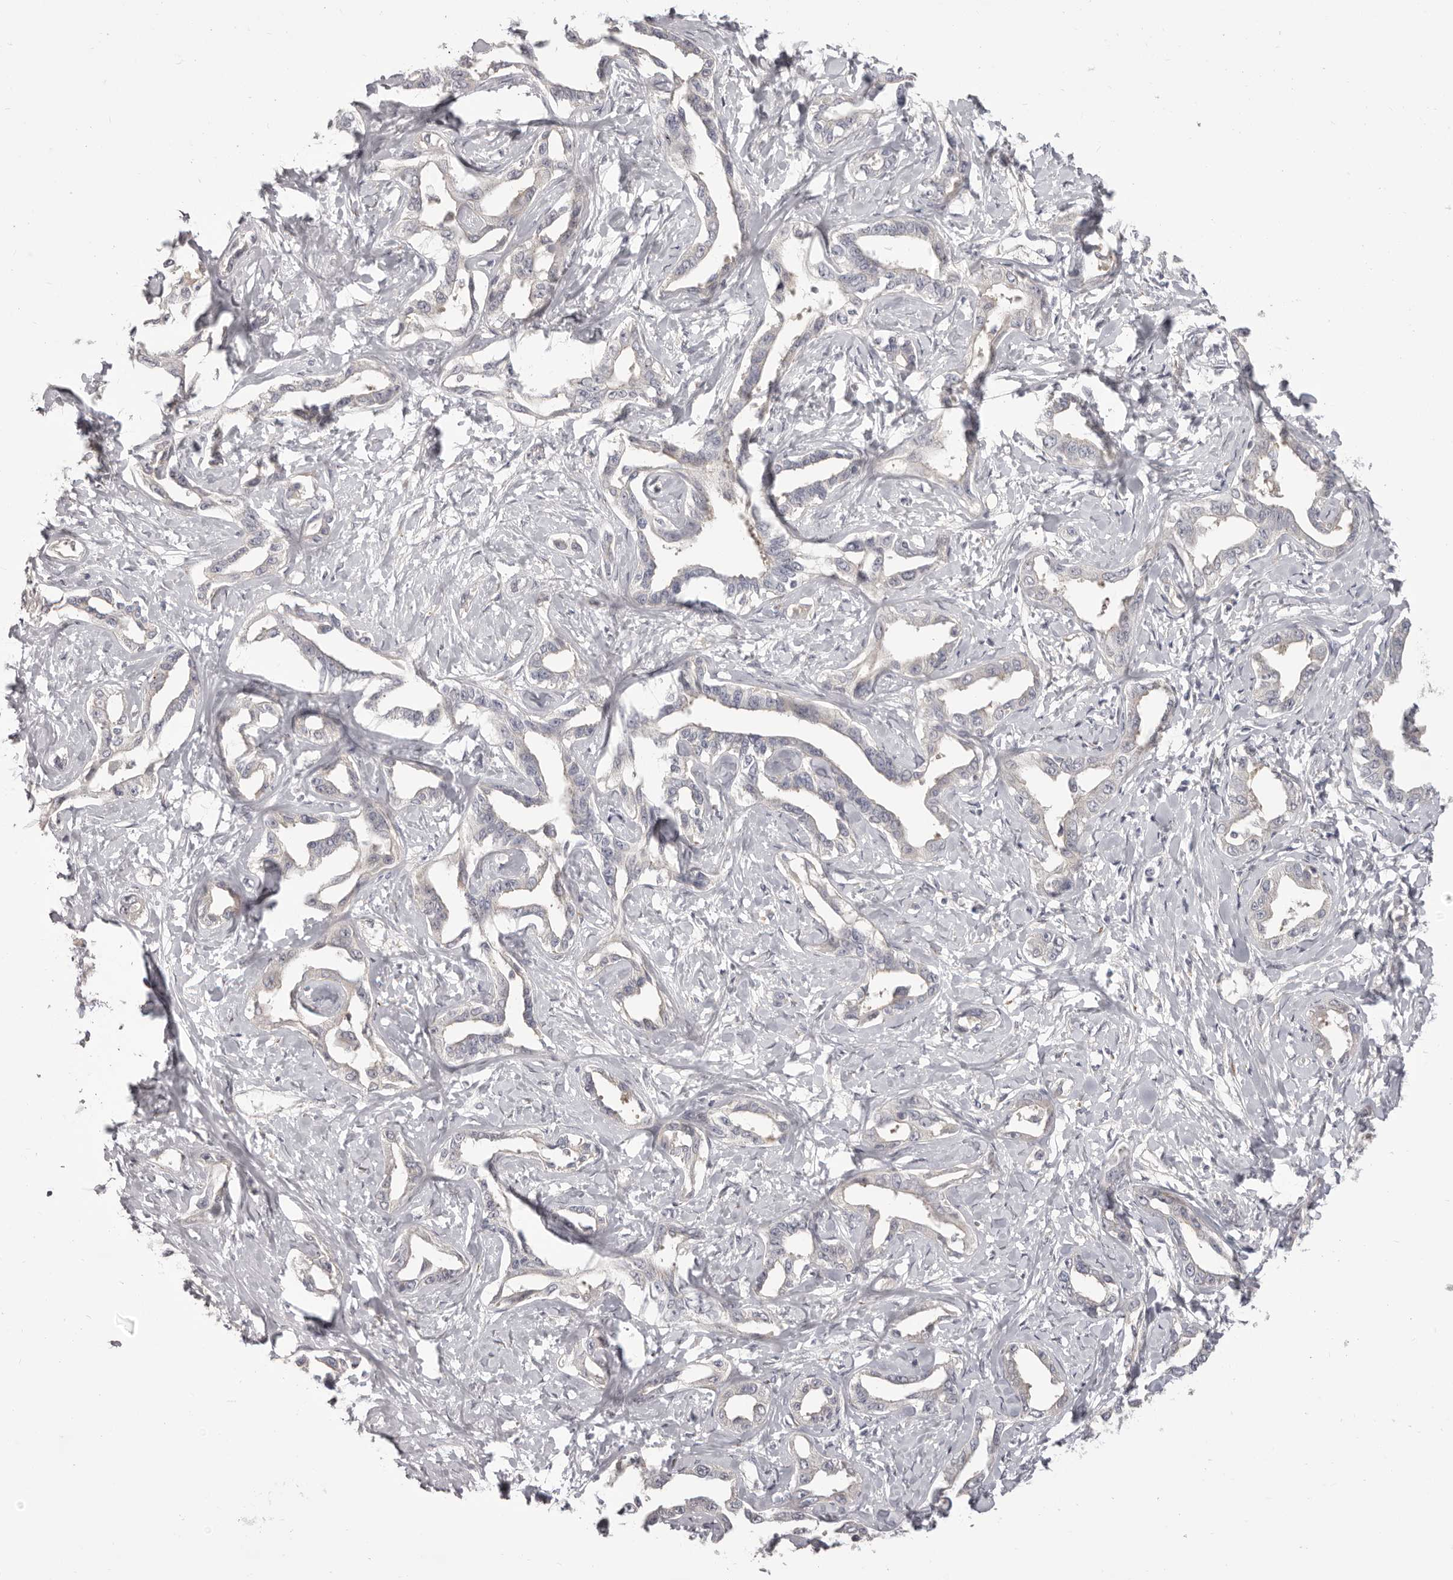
{"staining": {"intensity": "negative", "quantity": "none", "location": "none"}, "tissue": "liver cancer", "cell_type": "Tumor cells", "image_type": "cancer", "snomed": [{"axis": "morphology", "description": "Cholangiocarcinoma"}, {"axis": "topography", "description": "Liver"}], "caption": "High power microscopy image of an immunohistochemistry photomicrograph of liver cancer, revealing no significant positivity in tumor cells.", "gene": "OTUD3", "patient": {"sex": "male", "age": 59}}